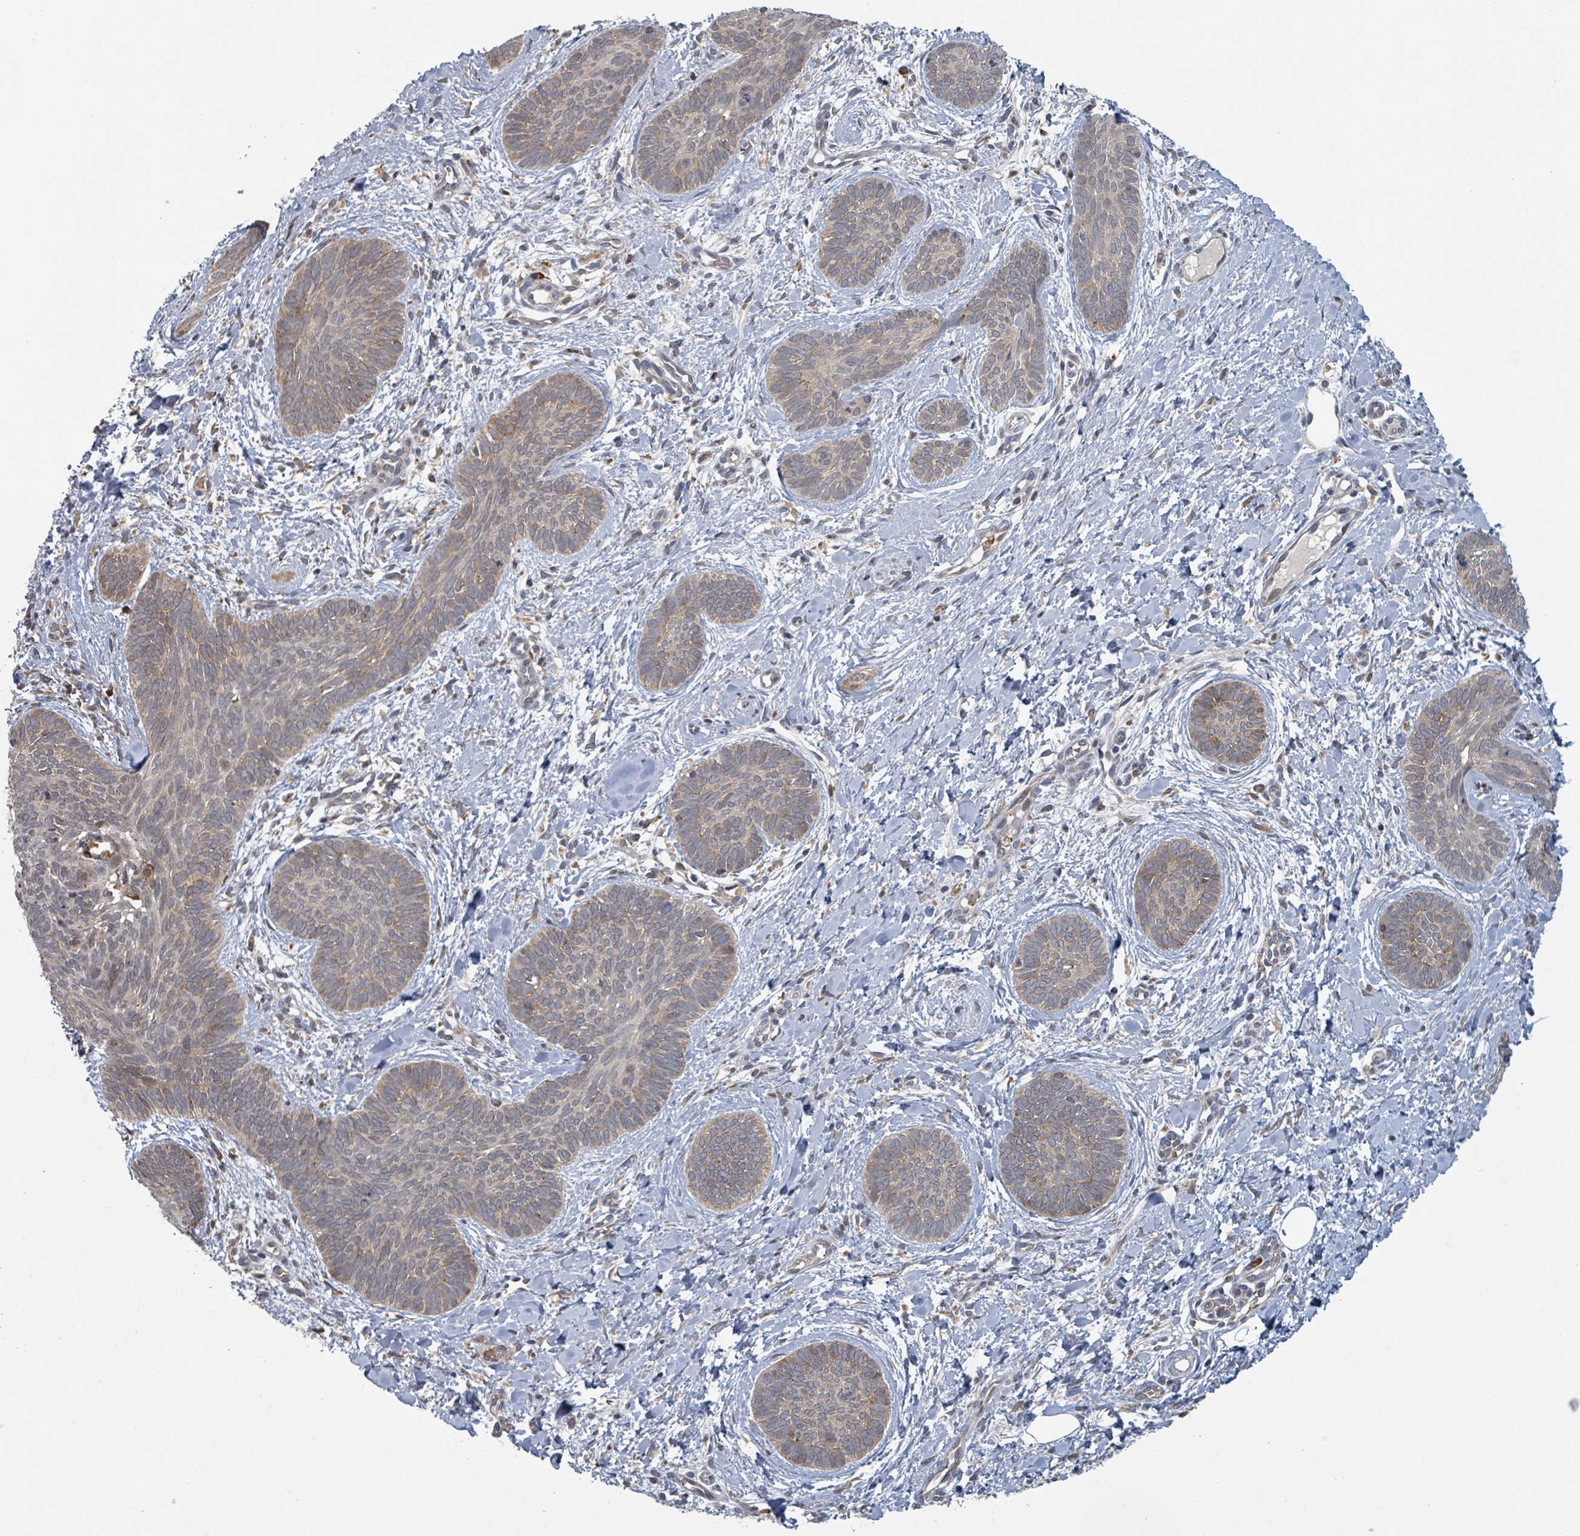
{"staining": {"intensity": "moderate", "quantity": "<25%", "location": "cytoplasmic/membranous"}, "tissue": "skin cancer", "cell_type": "Tumor cells", "image_type": "cancer", "snomed": [{"axis": "morphology", "description": "Basal cell carcinoma"}, {"axis": "topography", "description": "Skin"}], "caption": "Skin basal cell carcinoma was stained to show a protein in brown. There is low levels of moderate cytoplasmic/membranous positivity in approximately <25% of tumor cells.", "gene": "SHROOM2", "patient": {"sex": "female", "age": 81}}